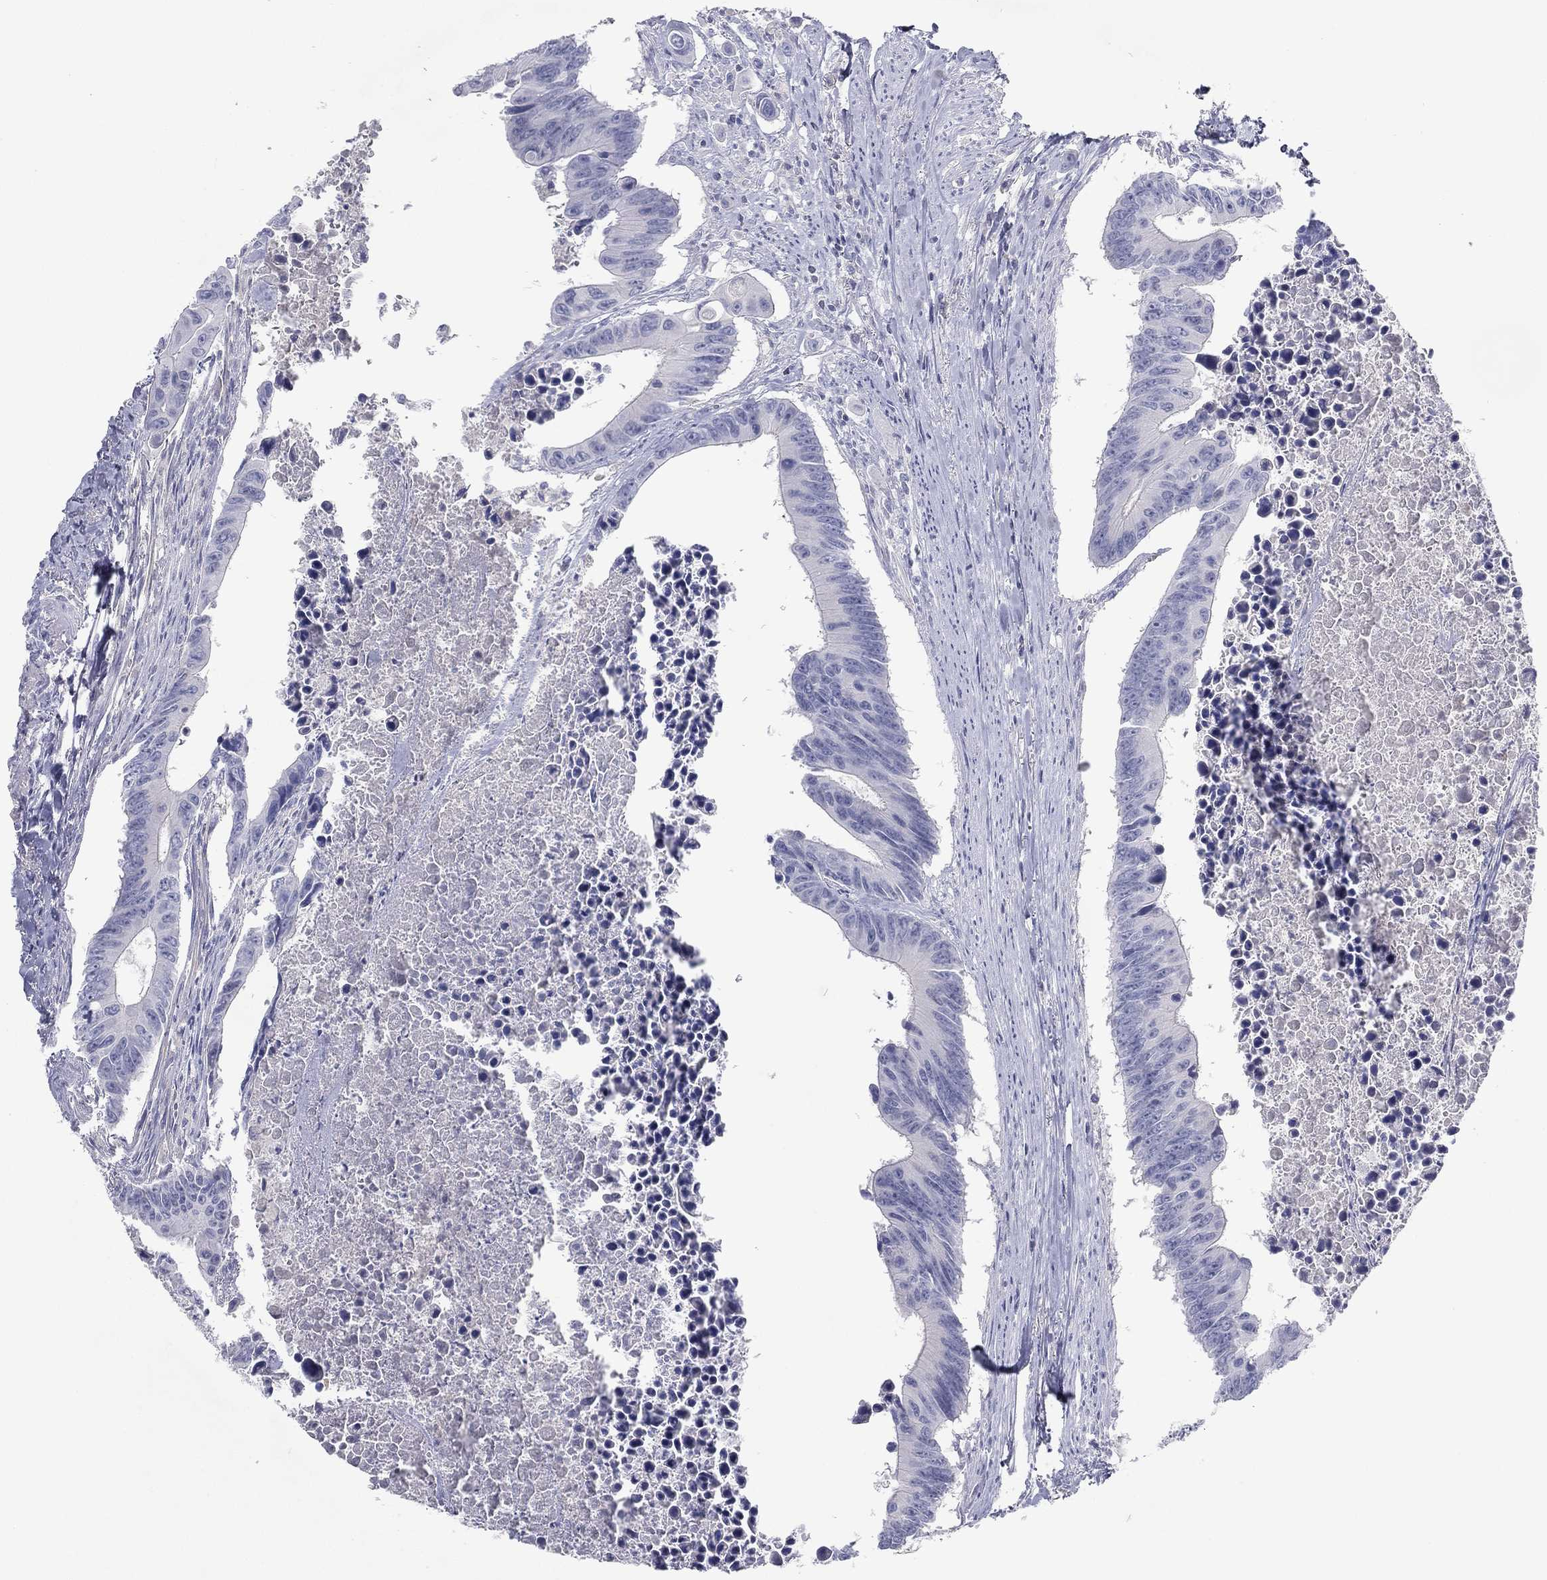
{"staining": {"intensity": "negative", "quantity": "none", "location": "none"}, "tissue": "colorectal cancer", "cell_type": "Tumor cells", "image_type": "cancer", "snomed": [{"axis": "morphology", "description": "Adenocarcinoma, NOS"}, {"axis": "topography", "description": "Colon"}], "caption": "Tumor cells show no significant positivity in colorectal cancer. (Immunohistochemistry, brightfield microscopy, high magnification).", "gene": "CPT1B", "patient": {"sex": "female", "age": 87}}